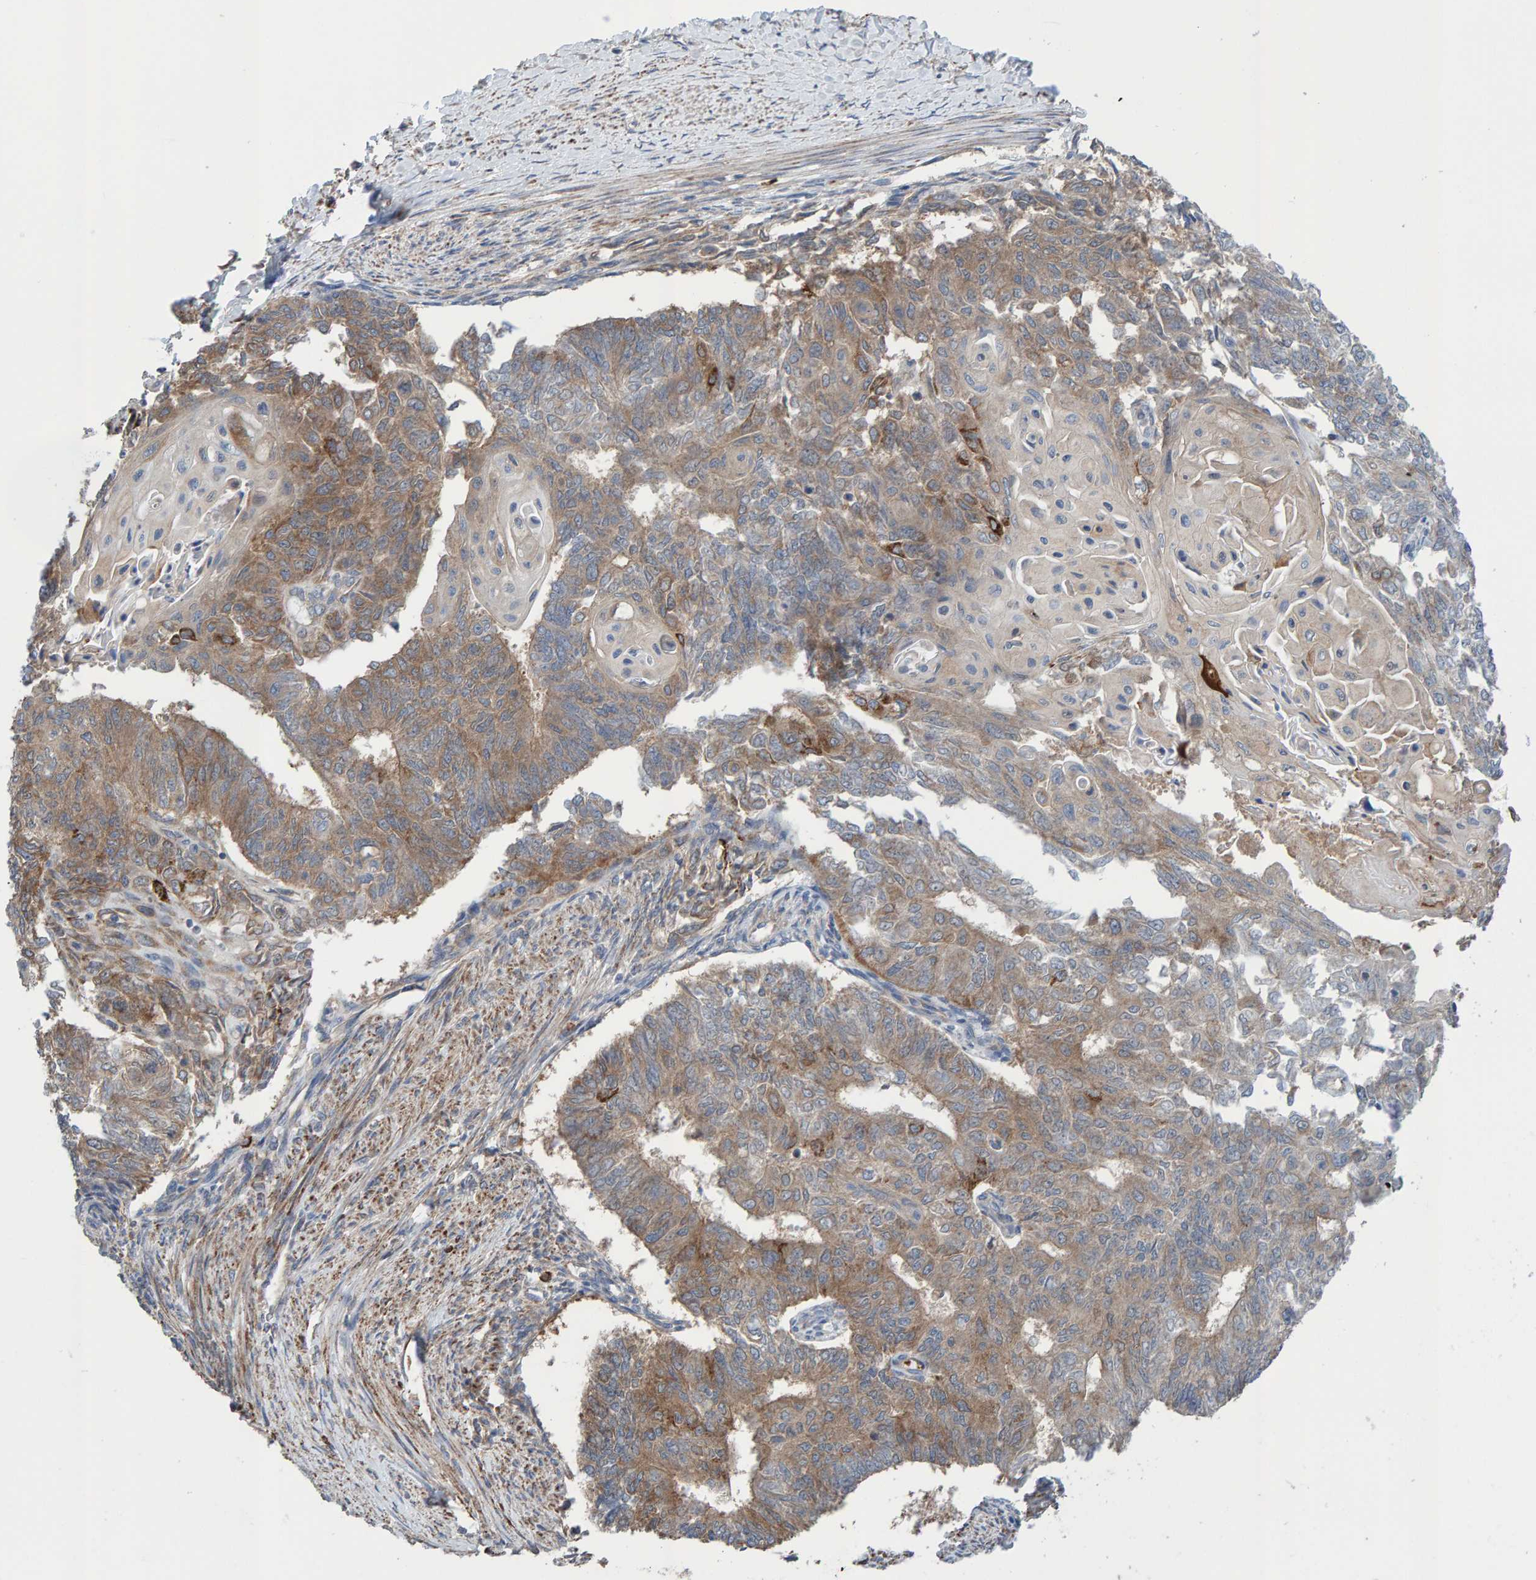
{"staining": {"intensity": "moderate", "quantity": ">75%", "location": "cytoplasmic/membranous"}, "tissue": "endometrial cancer", "cell_type": "Tumor cells", "image_type": "cancer", "snomed": [{"axis": "morphology", "description": "Adenocarcinoma, NOS"}, {"axis": "topography", "description": "Endometrium"}], "caption": "Endometrial cancer stained for a protein (brown) reveals moderate cytoplasmic/membranous positive expression in approximately >75% of tumor cells.", "gene": "LRSAM1", "patient": {"sex": "female", "age": 32}}